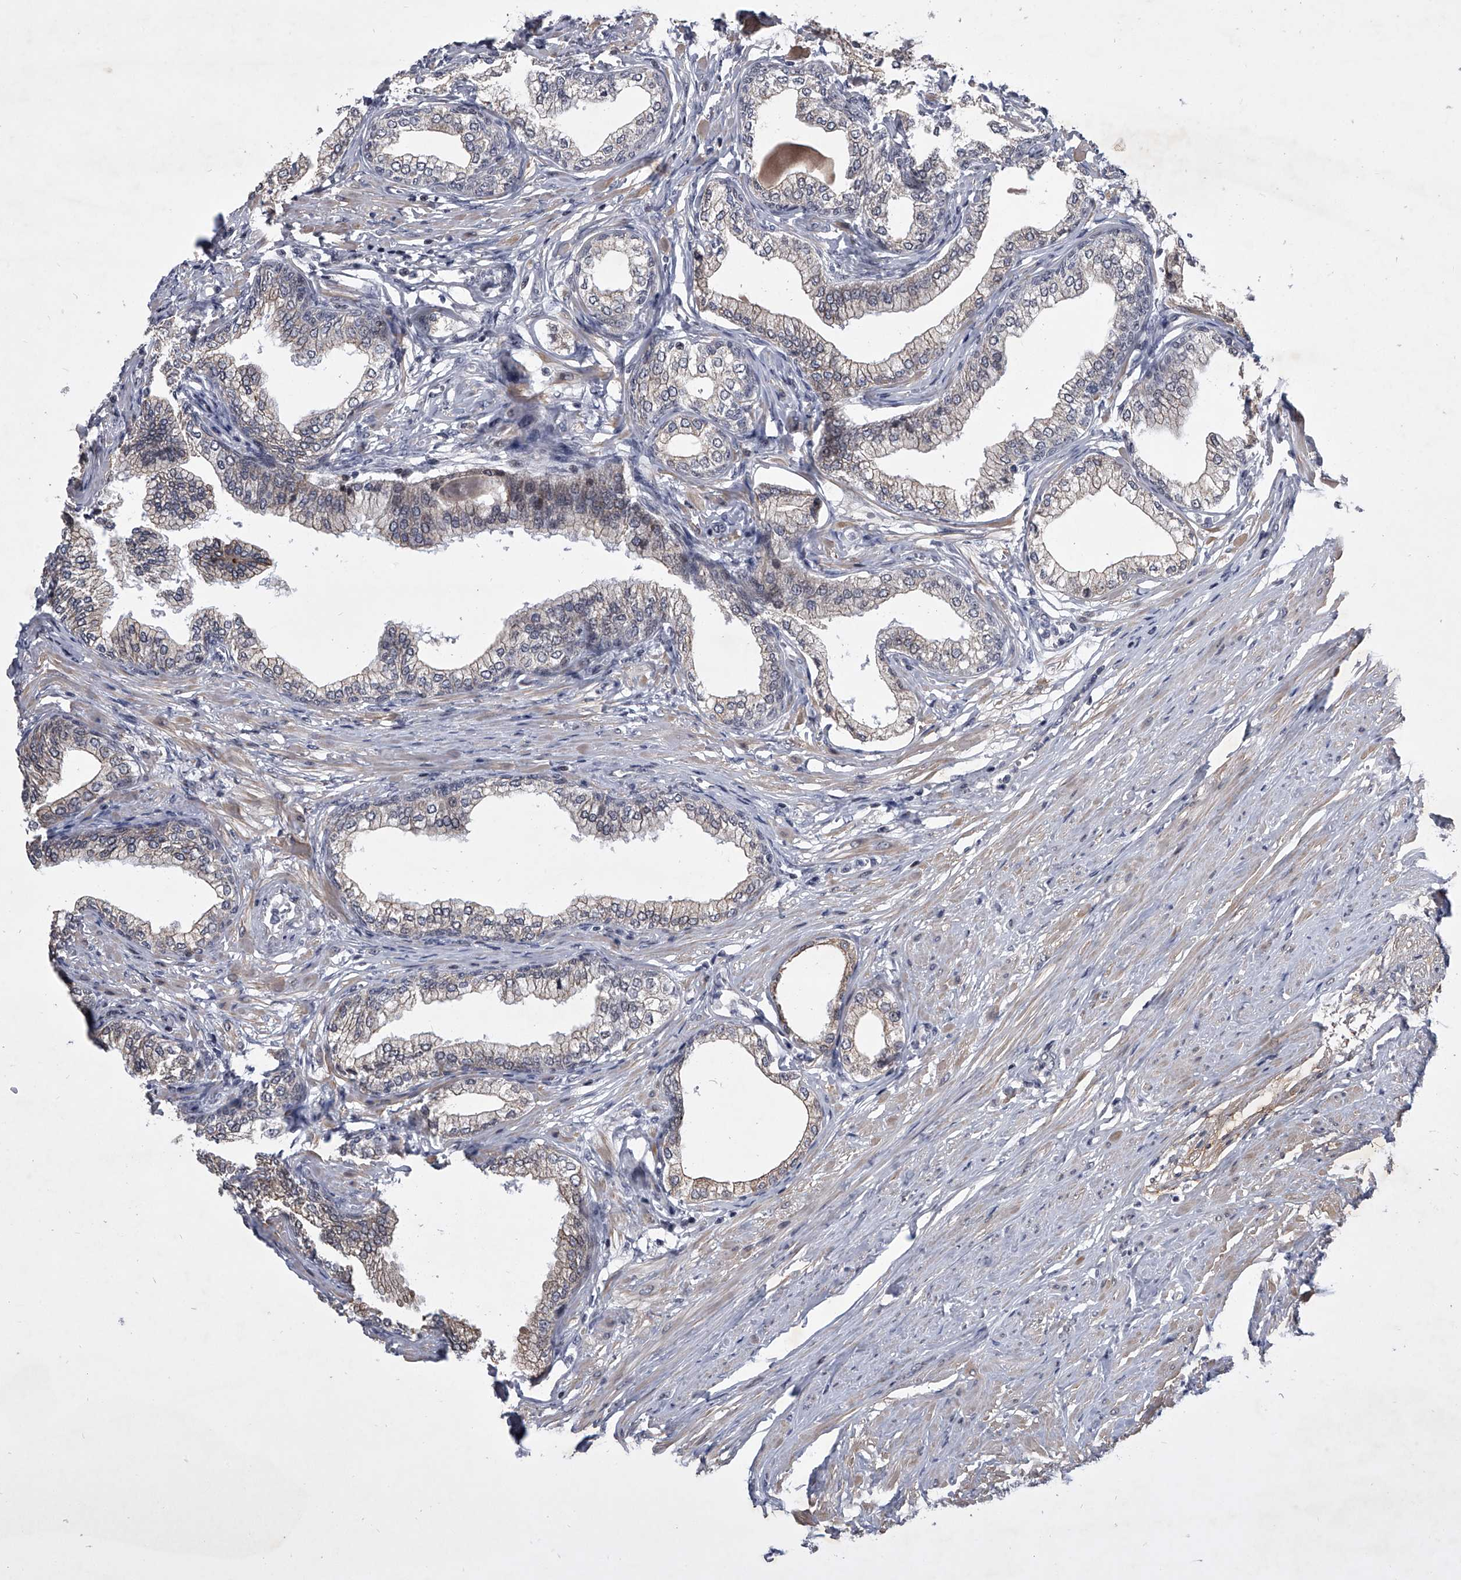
{"staining": {"intensity": "weak", "quantity": "25%-75%", "location": "cytoplasmic/membranous"}, "tissue": "prostate", "cell_type": "Glandular cells", "image_type": "normal", "snomed": [{"axis": "morphology", "description": "Normal tissue, NOS"}, {"axis": "morphology", "description": "Urothelial carcinoma, Low grade"}, {"axis": "topography", "description": "Urinary bladder"}, {"axis": "topography", "description": "Prostate"}], "caption": "An image showing weak cytoplasmic/membranous expression in approximately 25%-75% of glandular cells in unremarkable prostate, as visualized by brown immunohistochemical staining.", "gene": "ZNF76", "patient": {"sex": "male", "age": 60}}